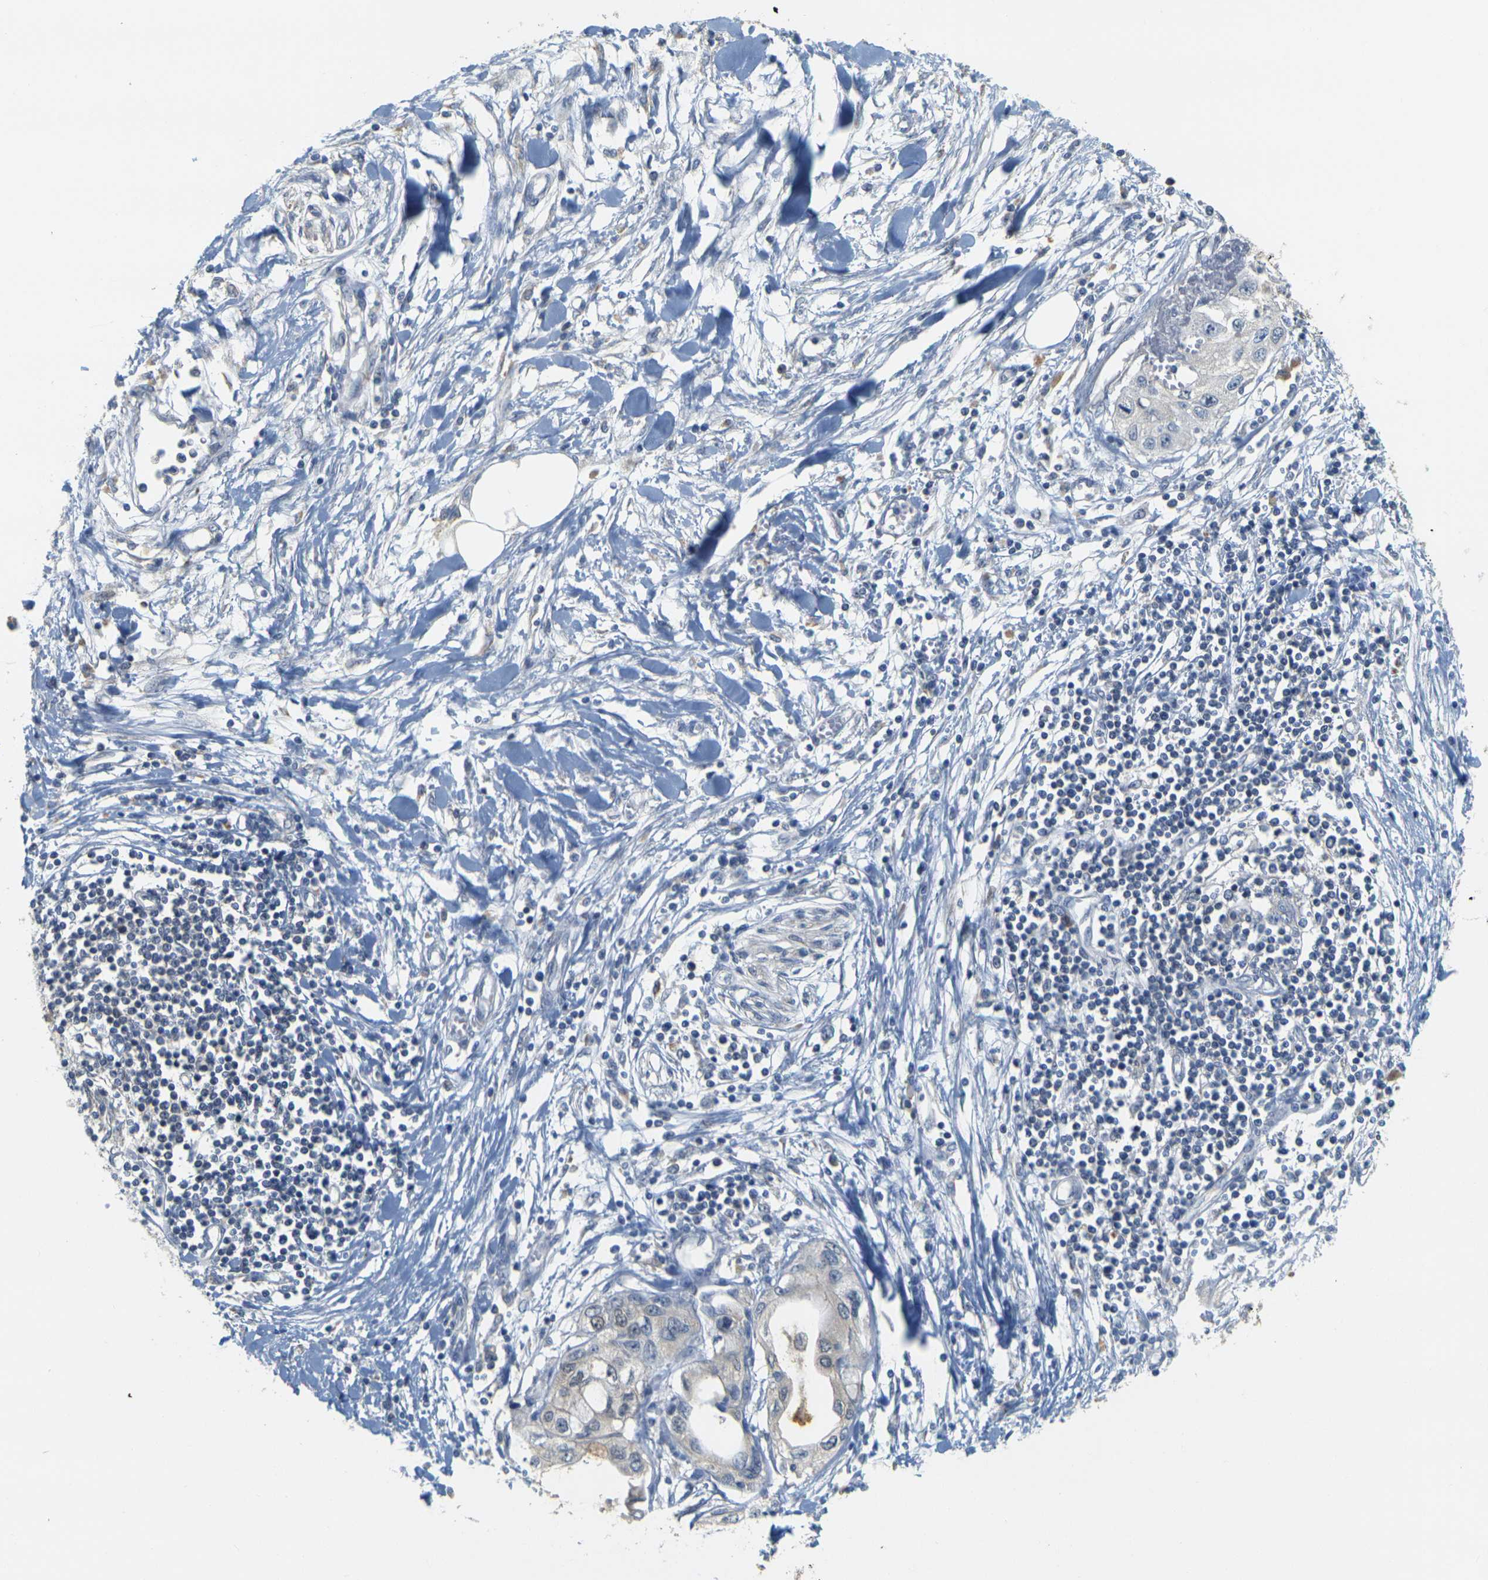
{"staining": {"intensity": "negative", "quantity": "none", "location": "none"}, "tissue": "pancreatic cancer", "cell_type": "Tumor cells", "image_type": "cancer", "snomed": [{"axis": "morphology", "description": "Adenocarcinoma, NOS"}, {"axis": "topography", "description": "Pancreas"}], "caption": "Immunohistochemistry (IHC) photomicrograph of pancreatic cancer stained for a protein (brown), which reveals no staining in tumor cells.", "gene": "GDAP1", "patient": {"sex": "female", "age": 70}}